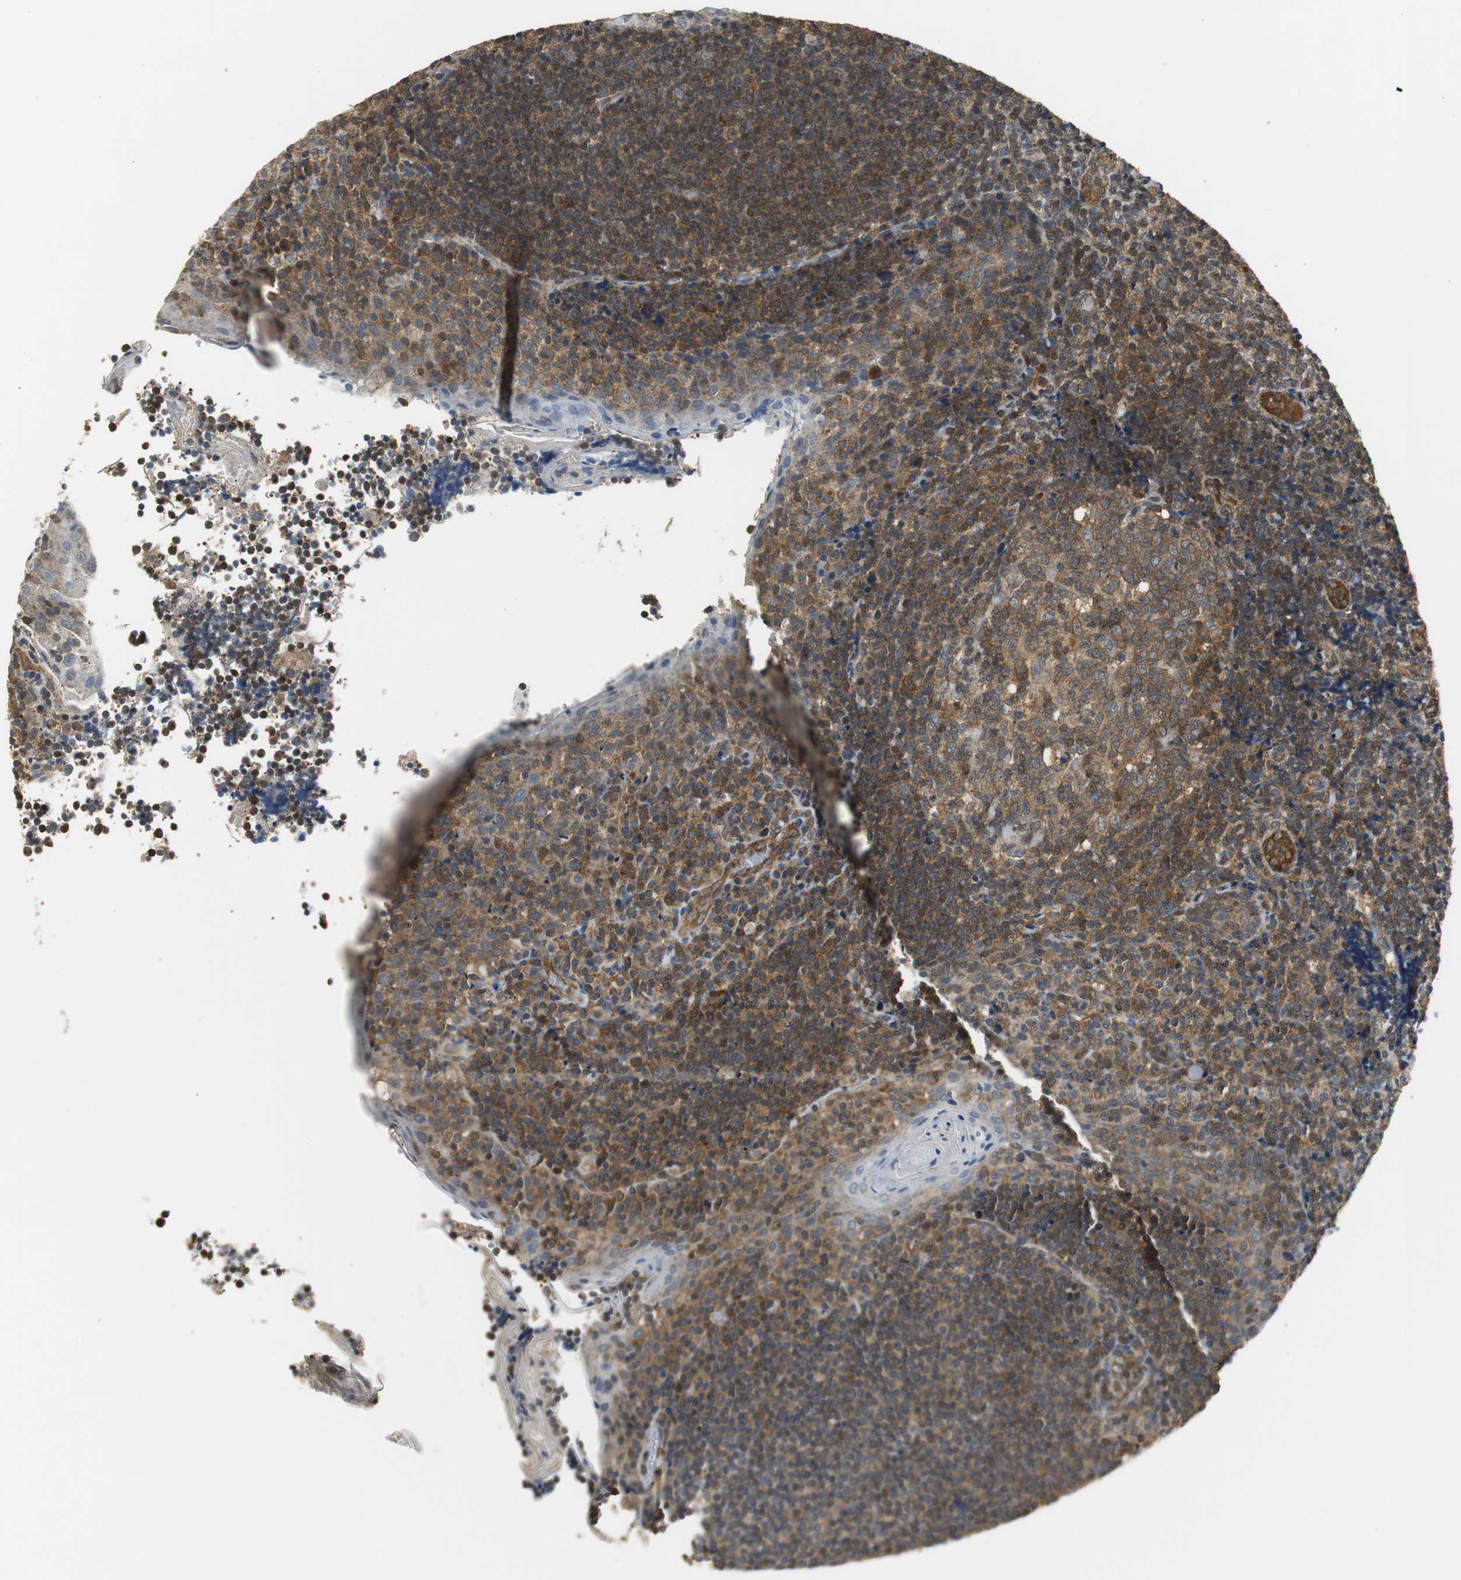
{"staining": {"intensity": "strong", "quantity": ">75%", "location": "cytoplasmic/membranous"}, "tissue": "tonsil", "cell_type": "Germinal center cells", "image_type": "normal", "snomed": [{"axis": "morphology", "description": "Normal tissue, NOS"}, {"axis": "topography", "description": "Tonsil"}], "caption": "The immunohistochemical stain highlights strong cytoplasmic/membranous staining in germinal center cells of normal tonsil. The protein of interest is stained brown, and the nuclei are stained in blue (DAB IHC with brightfield microscopy, high magnification).", "gene": "GSDMD", "patient": {"sex": "male", "age": 31}}